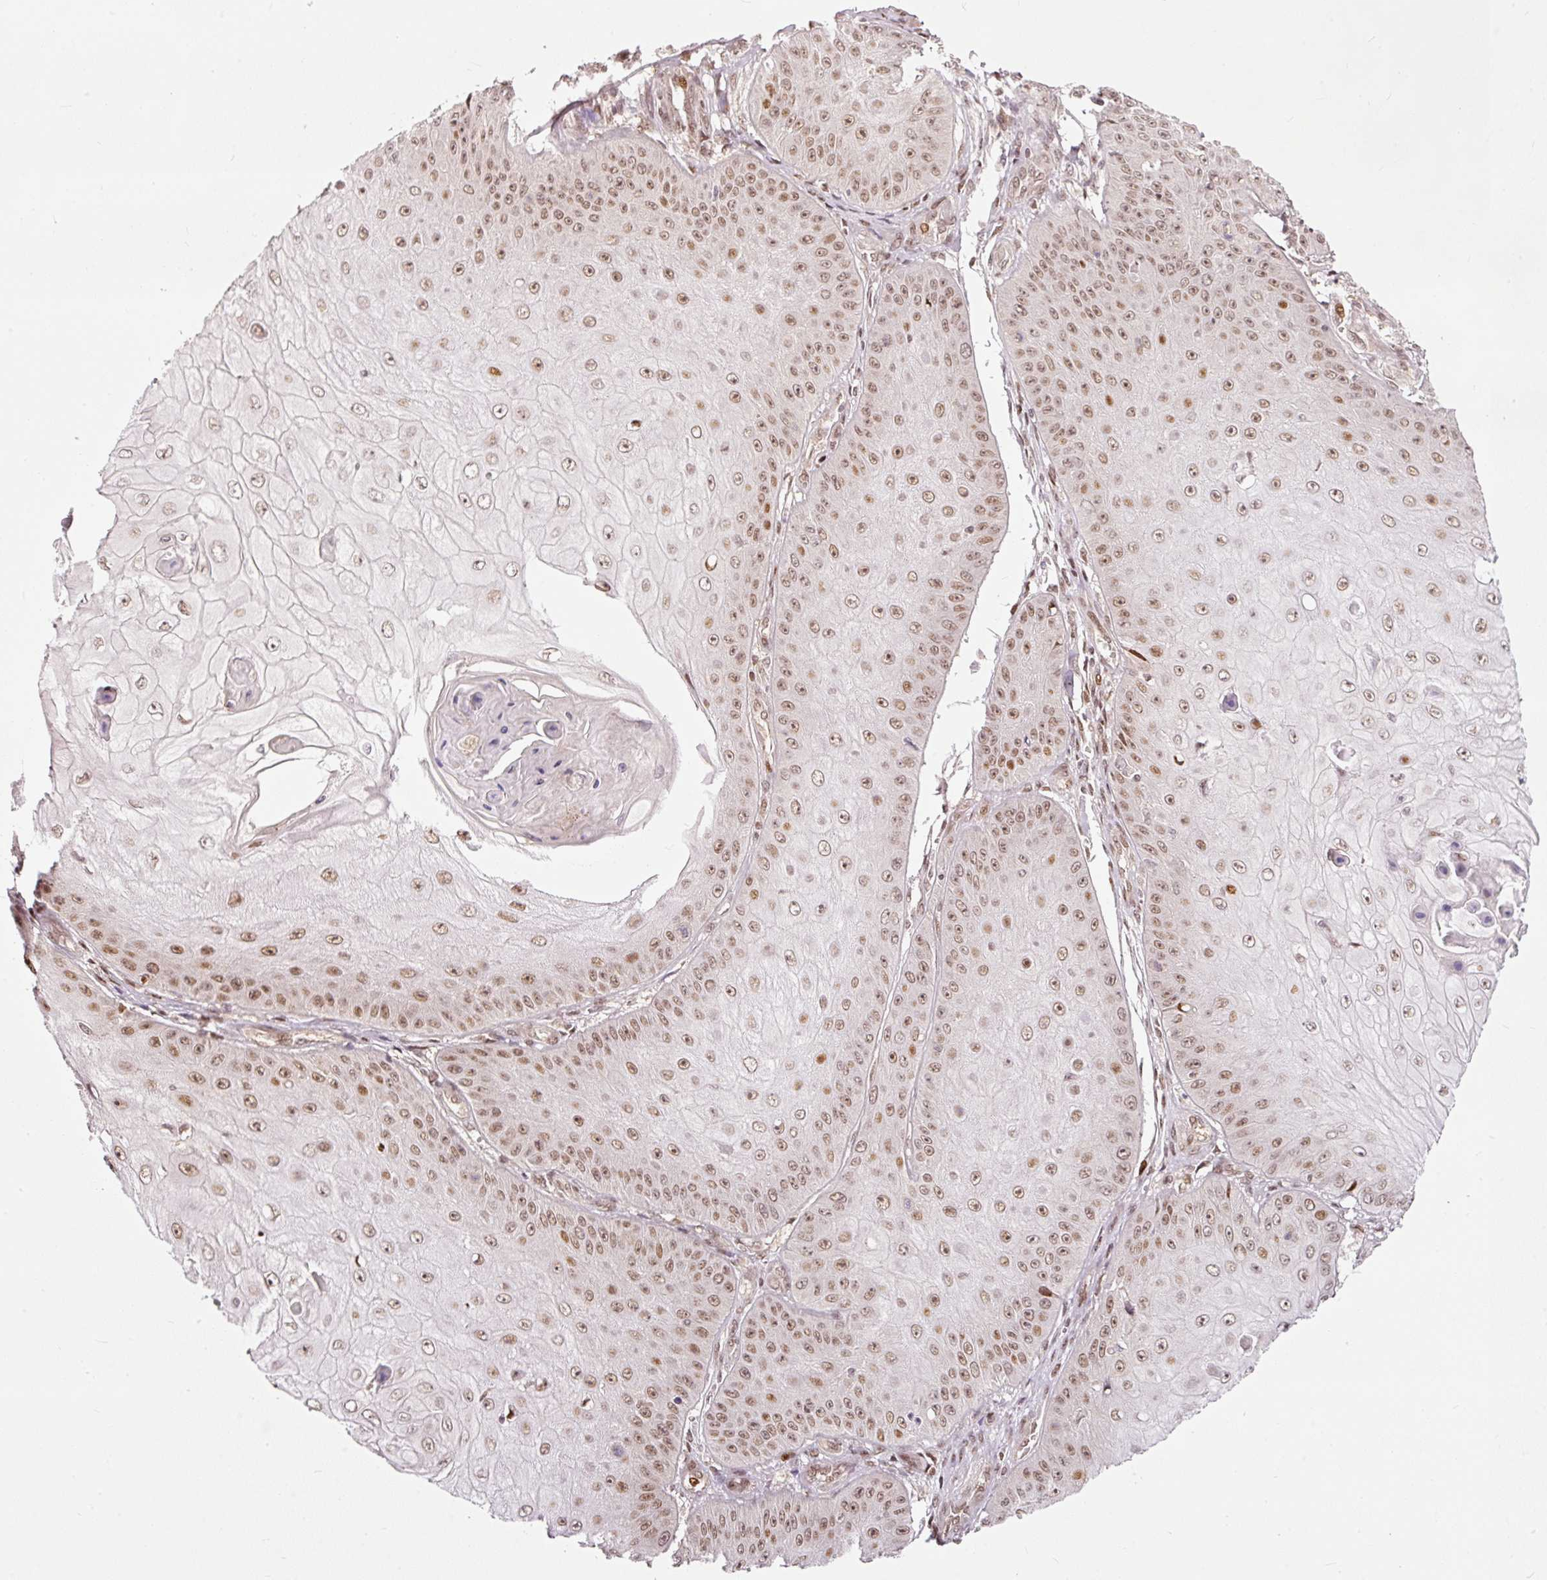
{"staining": {"intensity": "moderate", "quantity": ">75%", "location": "nuclear"}, "tissue": "skin cancer", "cell_type": "Tumor cells", "image_type": "cancer", "snomed": [{"axis": "morphology", "description": "Squamous cell carcinoma, NOS"}, {"axis": "topography", "description": "Skin"}], "caption": "An IHC photomicrograph of neoplastic tissue is shown. Protein staining in brown highlights moderate nuclear positivity in skin squamous cell carcinoma within tumor cells. Nuclei are stained in blue.", "gene": "ZNF778", "patient": {"sex": "male", "age": 70}}